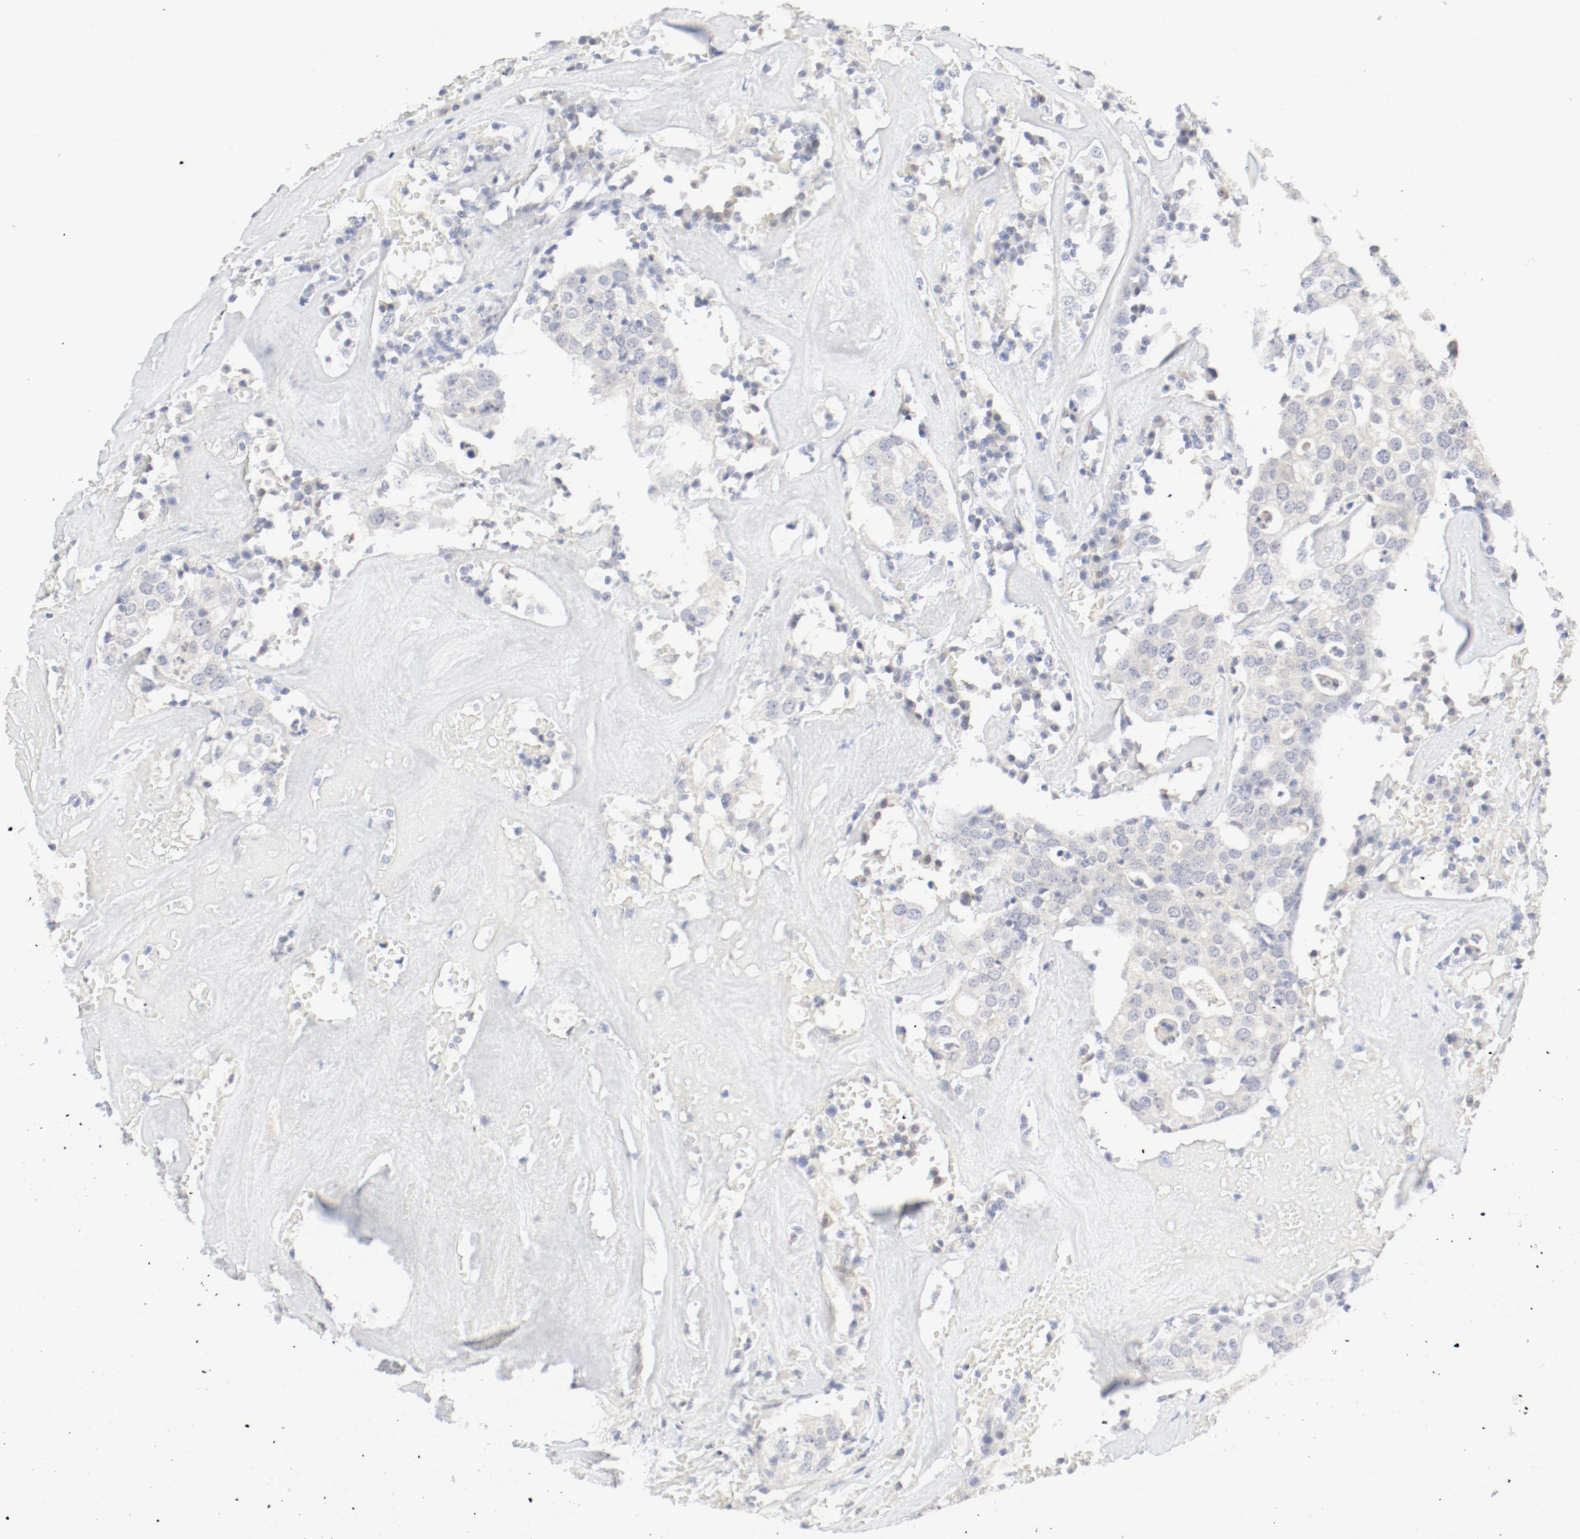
{"staining": {"intensity": "negative", "quantity": "none", "location": "none"}, "tissue": "head and neck cancer", "cell_type": "Tumor cells", "image_type": "cancer", "snomed": [{"axis": "morphology", "description": "Adenocarcinoma, NOS"}, {"axis": "topography", "description": "Salivary gland"}, {"axis": "topography", "description": "Head-Neck"}], "caption": "This is an immunohistochemistry (IHC) micrograph of head and neck cancer. There is no positivity in tumor cells.", "gene": "PGM1", "patient": {"sex": "female", "age": 65}}